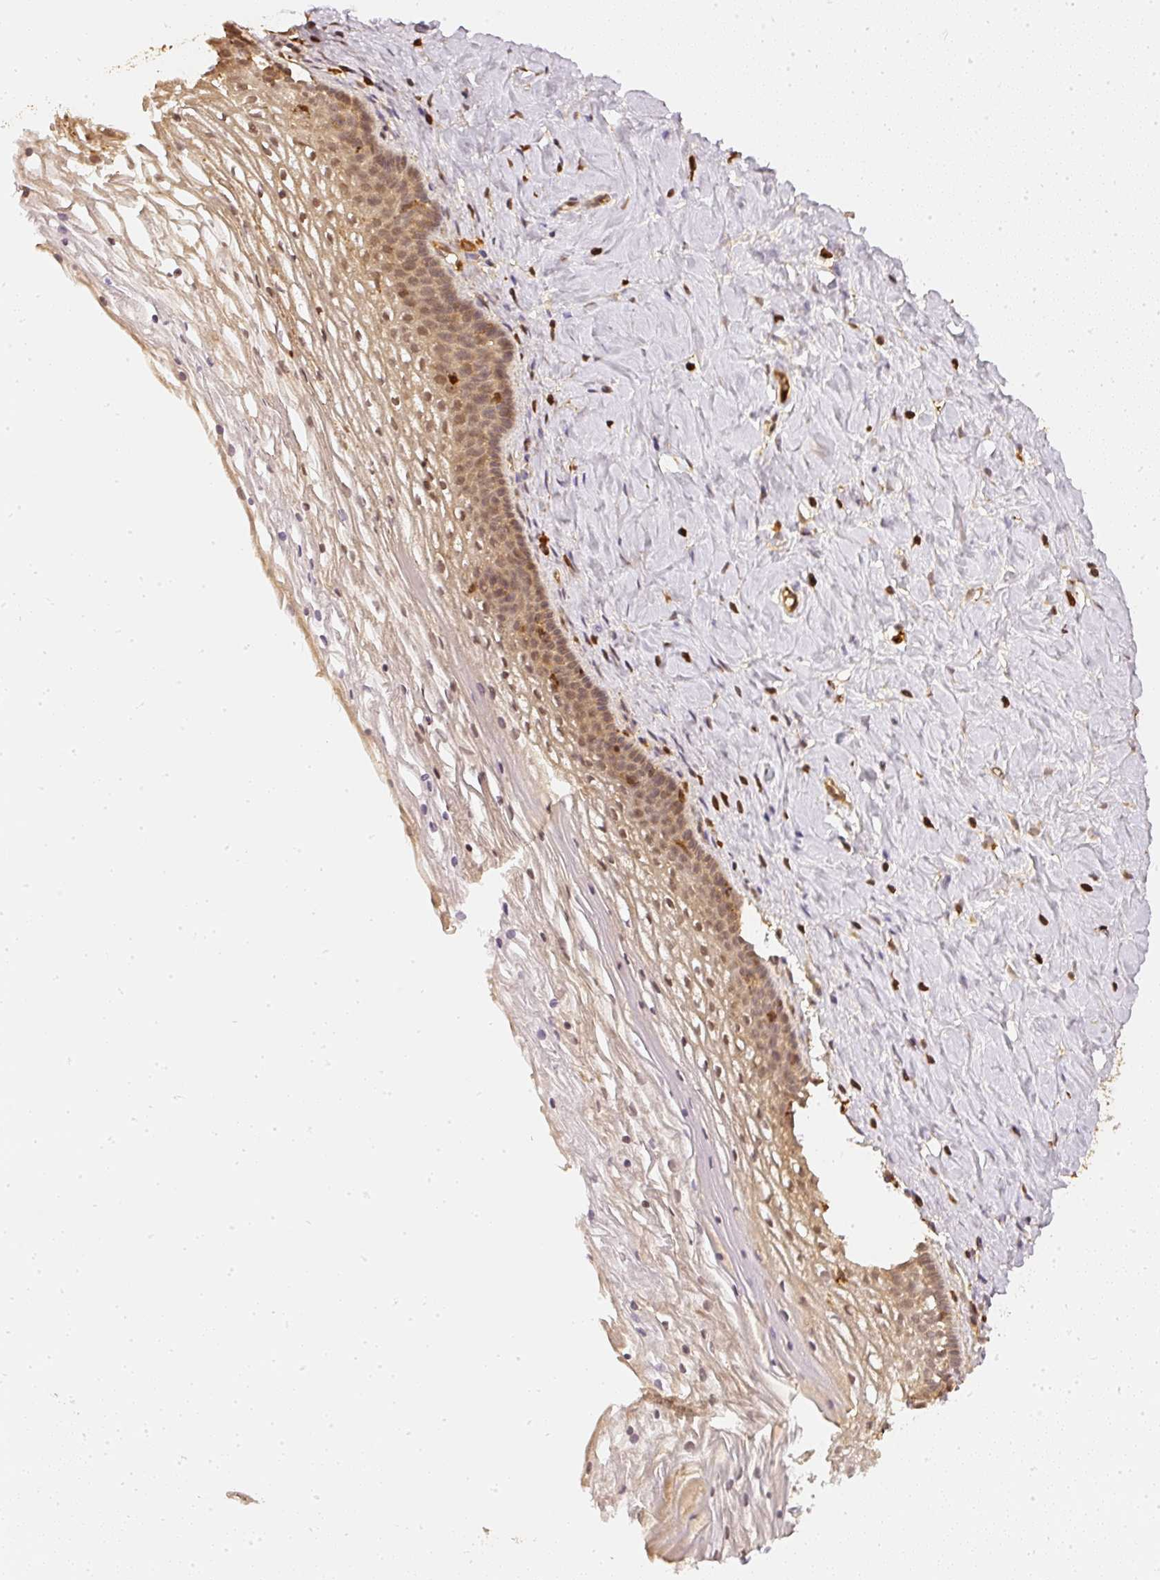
{"staining": {"intensity": "moderate", "quantity": ">75%", "location": "cytoplasmic/membranous,nuclear"}, "tissue": "cervix", "cell_type": "Glandular cells", "image_type": "normal", "snomed": [{"axis": "morphology", "description": "Normal tissue, NOS"}, {"axis": "topography", "description": "Cervix"}], "caption": "About >75% of glandular cells in normal cervix show moderate cytoplasmic/membranous,nuclear protein staining as visualized by brown immunohistochemical staining.", "gene": "PFN1", "patient": {"sex": "female", "age": 36}}